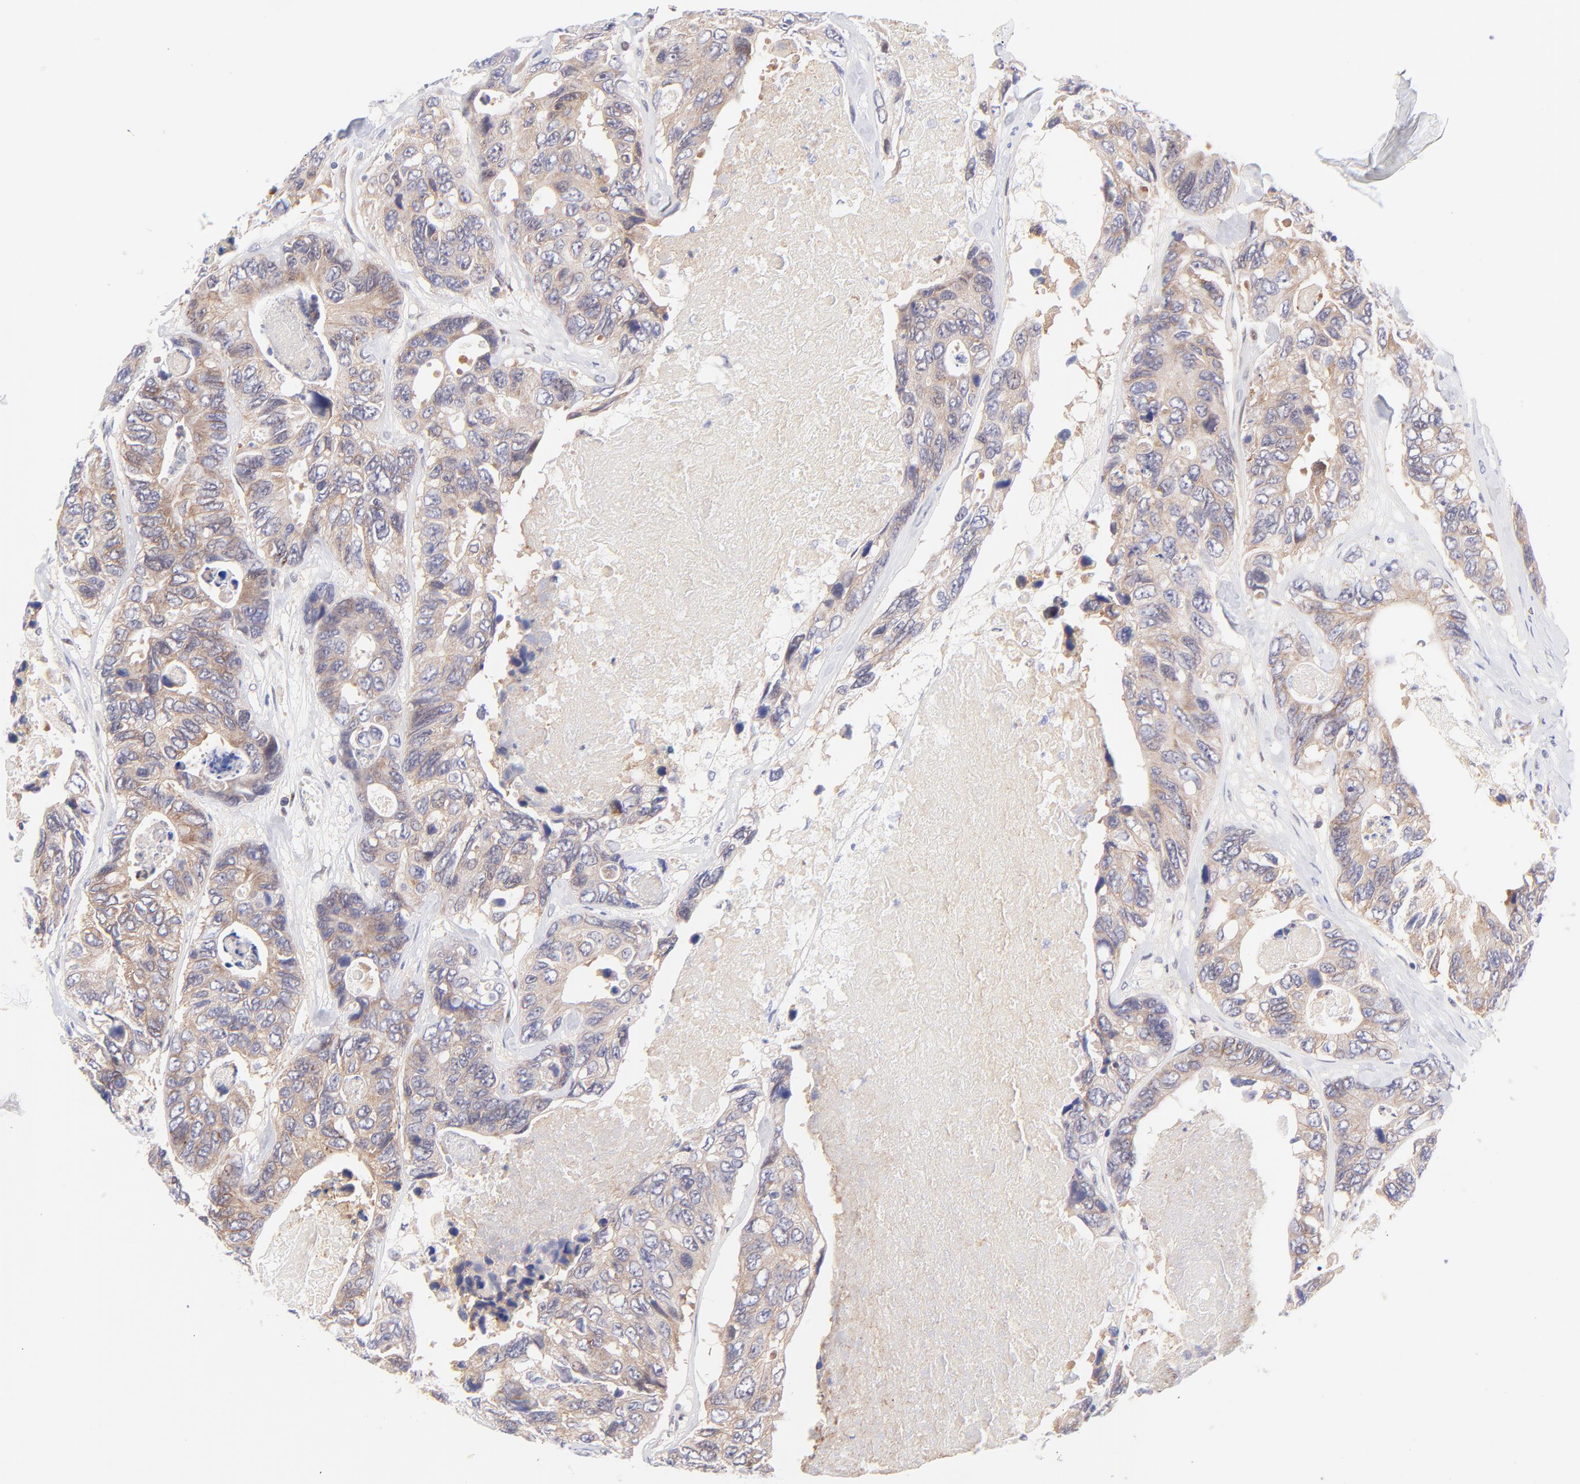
{"staining": {"intensity": "weak", "quantity": ">75%", "location": "cytoplasmic/membranous"}, "tissue": "colorectal cancer", "cell_type": "Tumor cells", "image_type": "cancer", "snomed": [{"axis": "morphology", "description": "Adenocarcinoma, NOS"}, {"axis": "topography", "description": "Colon"}], "caption": "Protein expression by immunohistochemistry (IHC) exhibits weak cytoplasmic/membranous staining in about >75% of tumor cells in colorectal adenocarcinoma.", "gene": "PBDC1", "patient": {"sex": "female", "age": 86}}